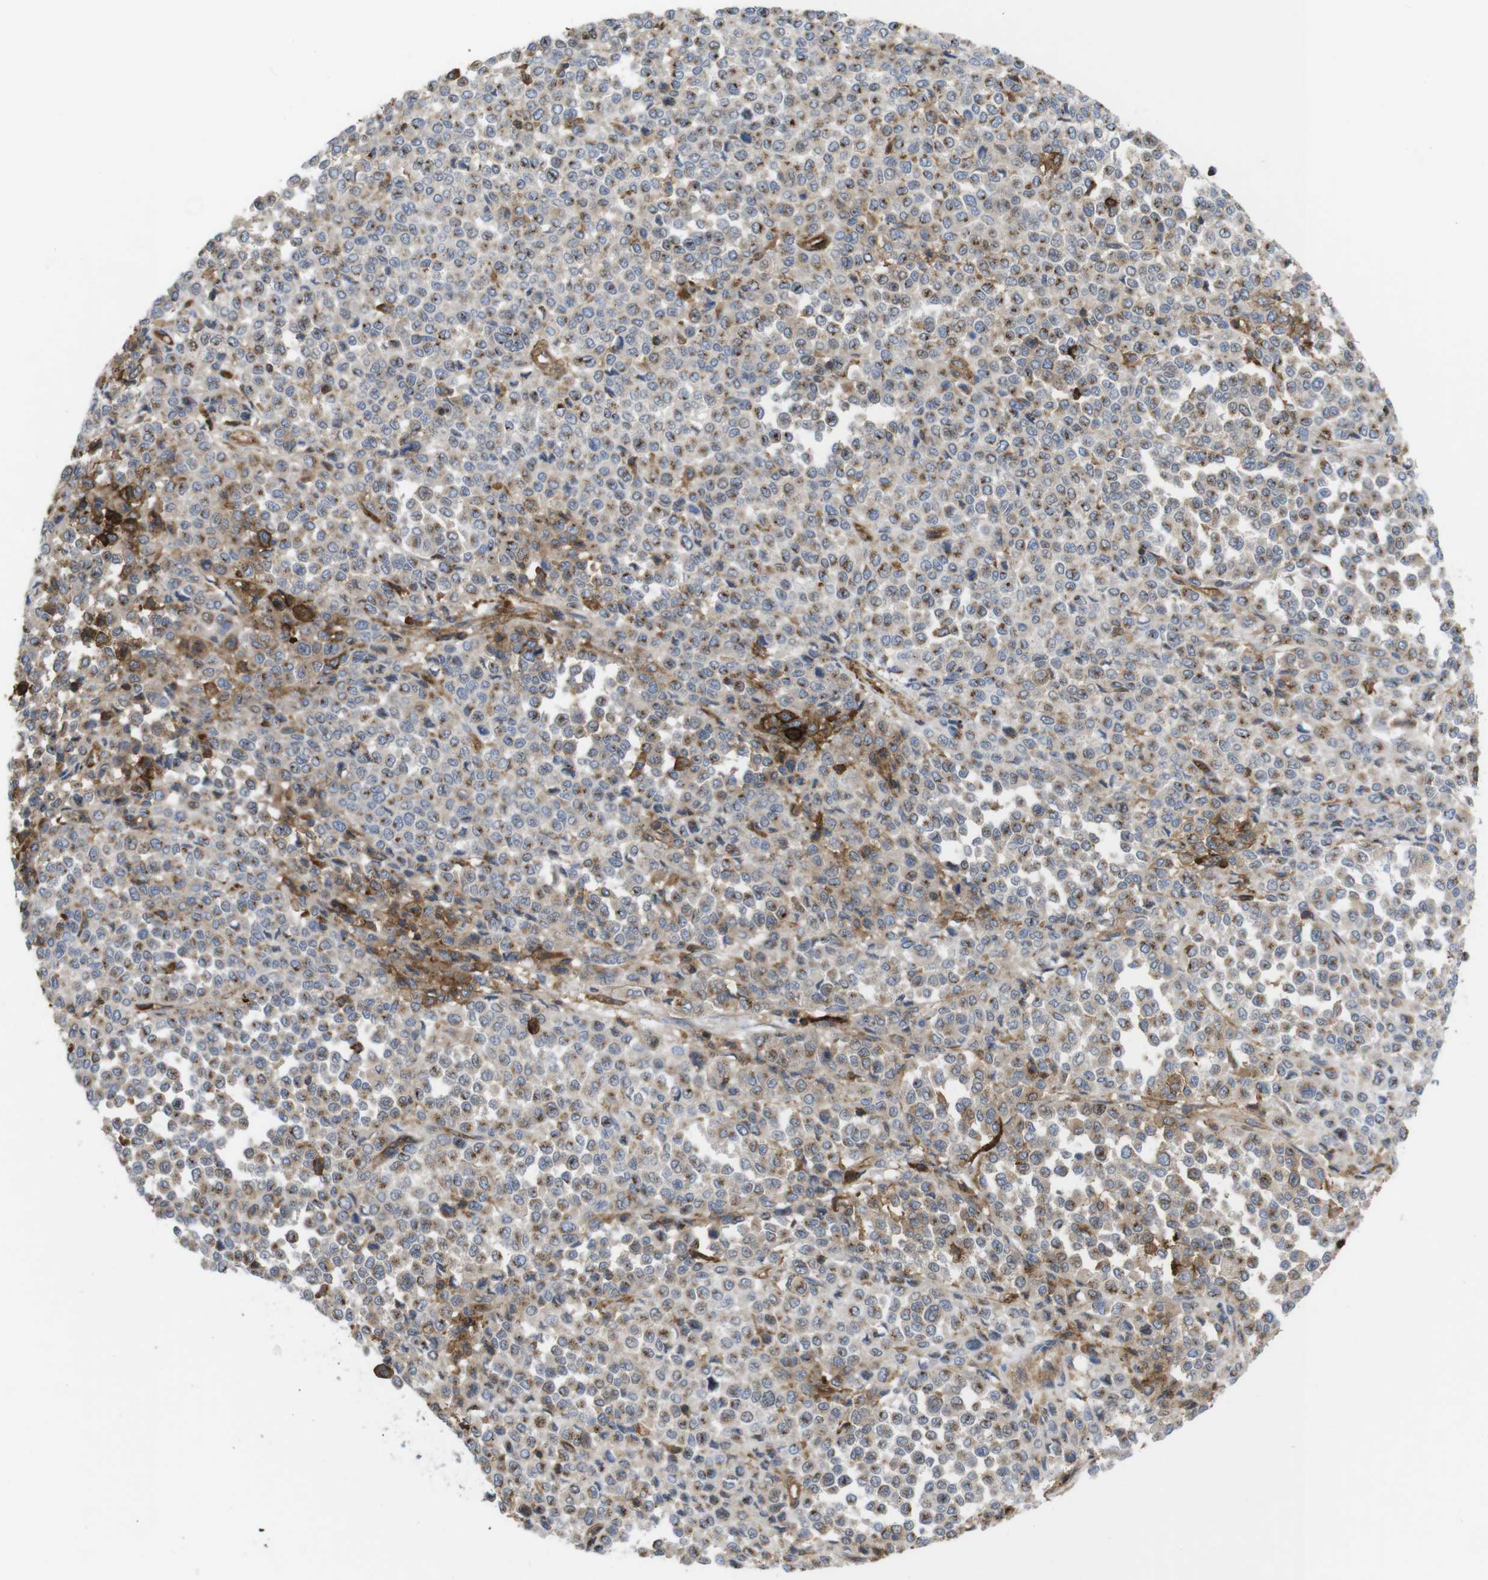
{"staining": {"intensity": "moderate", "quantity": "25%-75%", "location": "cytoplasmic/membranous"}, "tissue": "melanoma", "cell_type": "Tumor cells", "image_type": "cancer", "snomed": [{"axis": "morphology", "description": "Malignant melanoma, Metastatic site"}, {"axis": "topography", "description": "Pancreas"}], "caption": "Melanoma stained for a protein displays moderate cytoplasmic/membranous positivity in tumor cells. The staining was performed using DAB to visualize the protein expression in brown, while the nuclei were stained in blue with hematoxylin (Magnification: 20x).", "gene": "CCR6", "patient": {"sex": "female", "age": 30}}